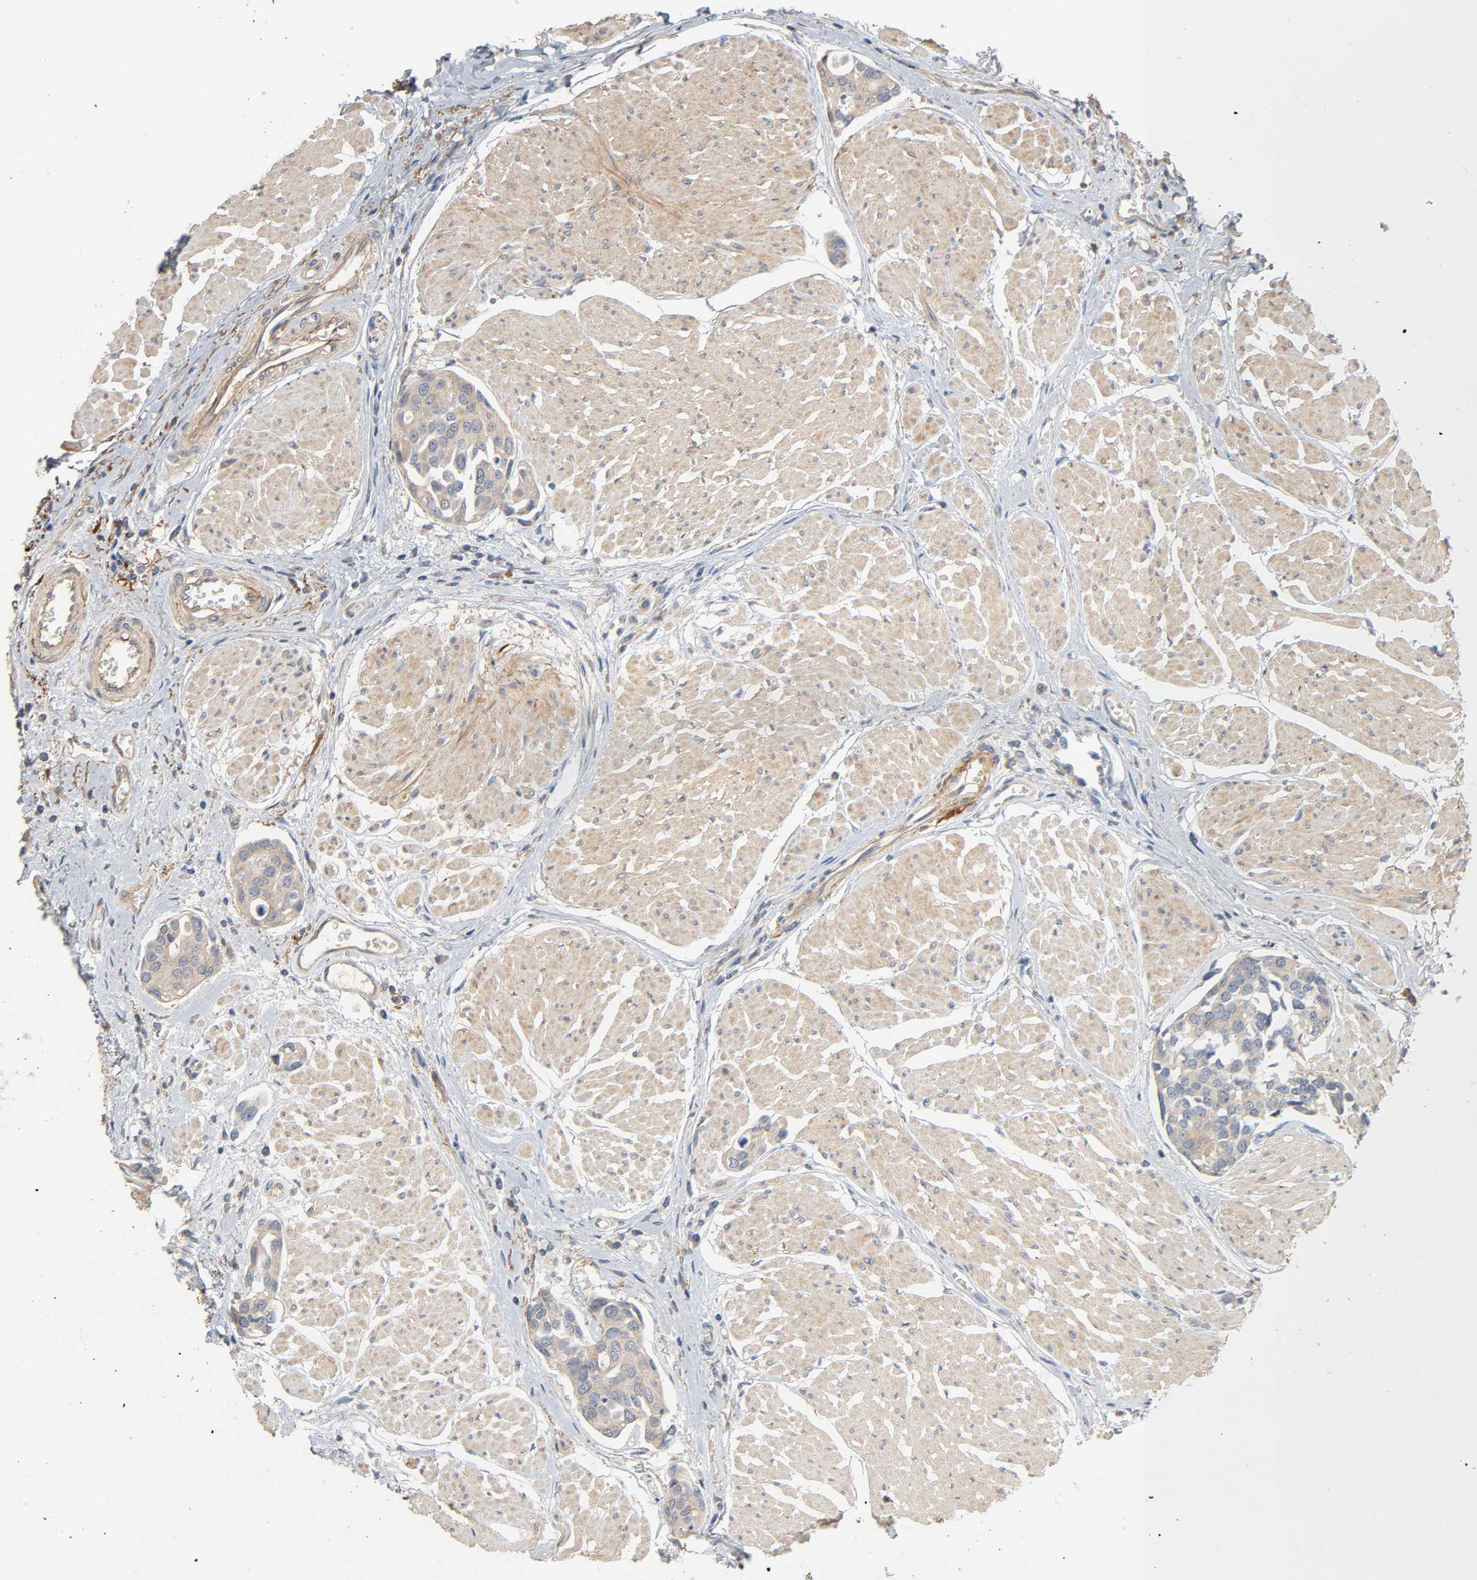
{"staining": {"intensity": "weak", "quantity": "25%-75%", "location": "cytoplasmic/membranous"}, "tissue": "urothelial cancer", "cell_type": "Tumor cells", "image_type": "cancer", "snomed": [{"axis": "morphology", "description": "Urothelial carcinoma, High grade"}, {"axis": "topography", "description": "Urinary bladder"}], "caption": "Tumor cells exhibit low levels of weak cytoplasmic/membranous positivity in about 25%-75% of cells in urothelial cancer.", "gene": "SGSM1", "patient": {"sex": "male", "age": 78}}